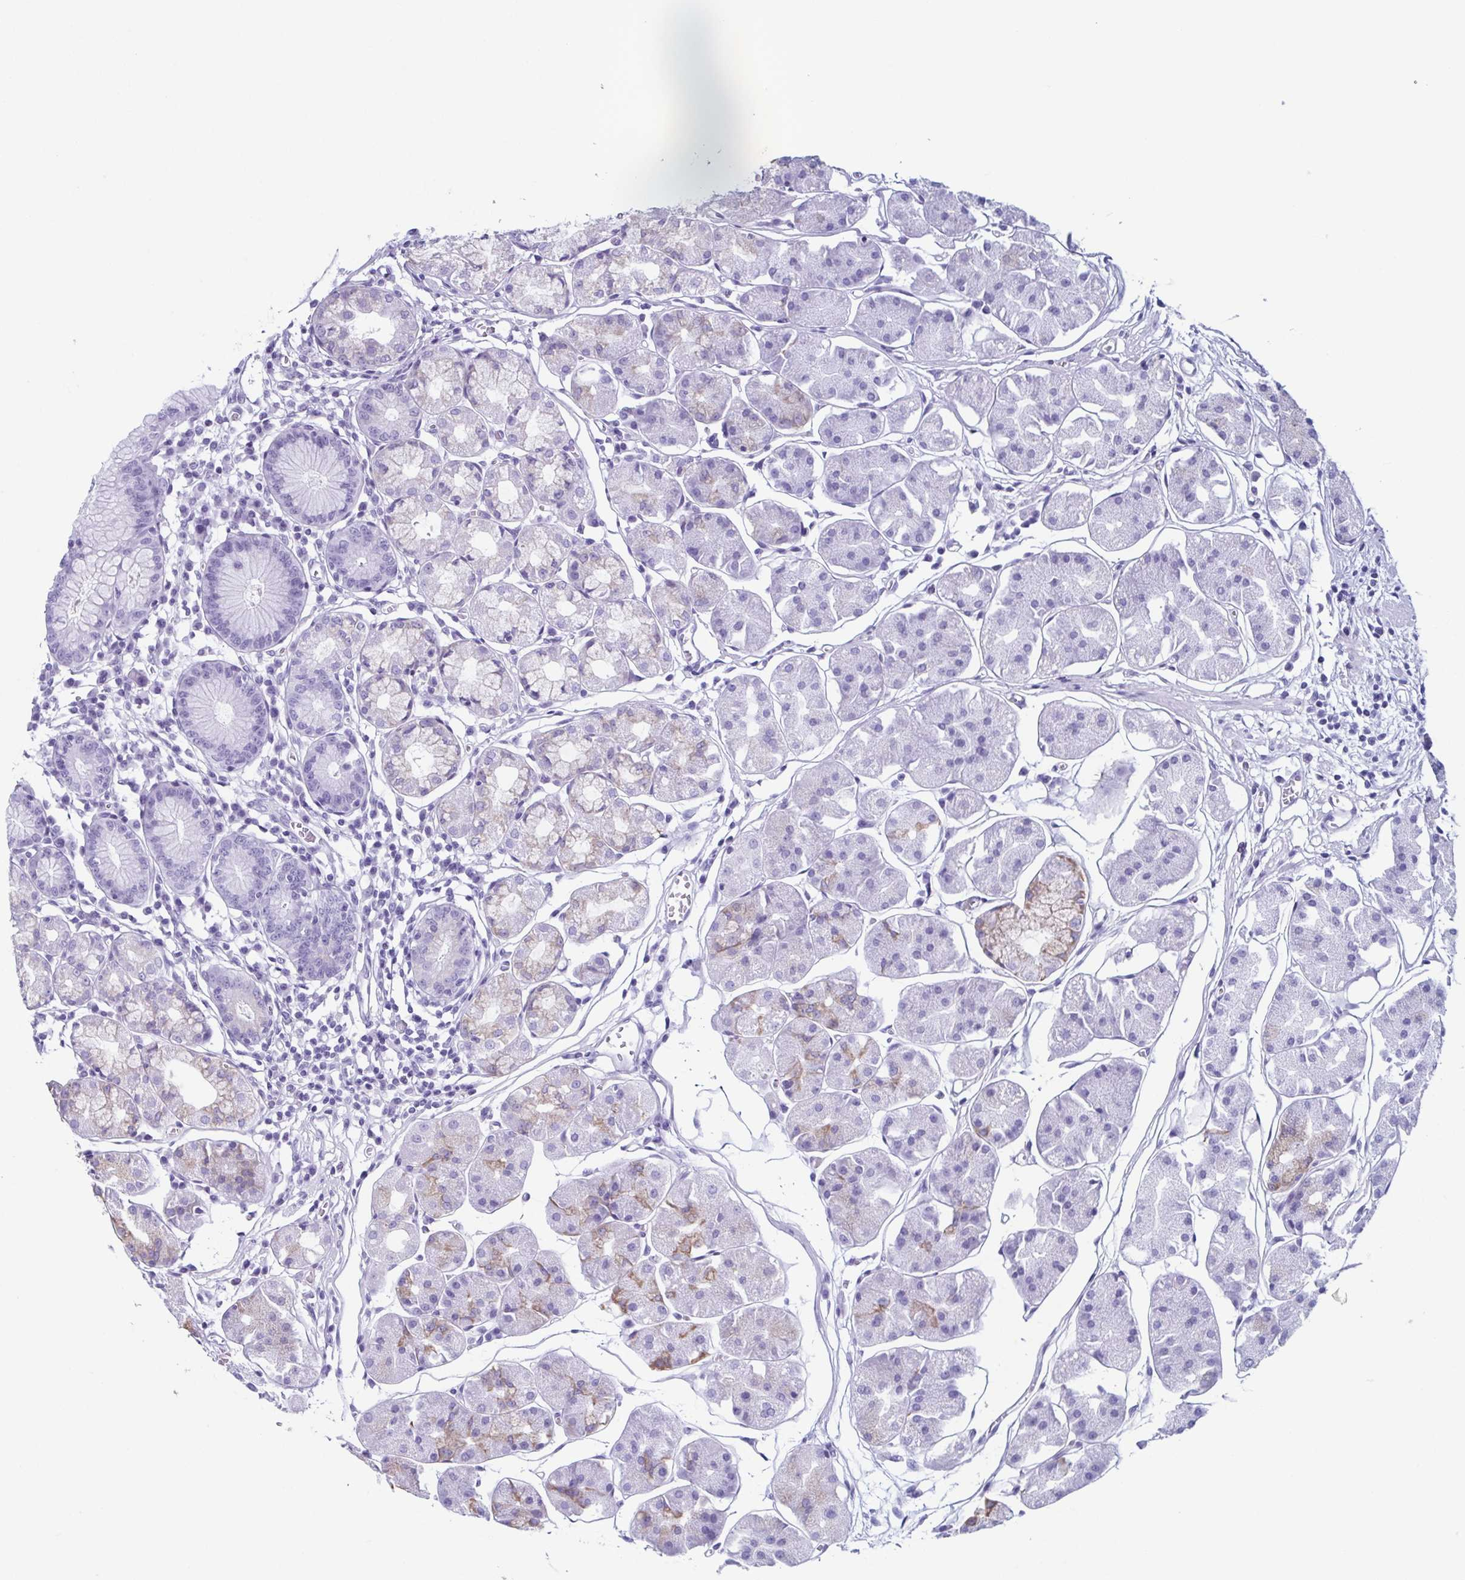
{"staining": {"intensity": "moderate", "quantity": "<25%", "location": "cytoplasmic/membranous"}, "tissue": "stomach", "cell_type": "Glandular cells", "image_type": "normal", "snomed": [{"axis": "morphology", "description": "Normal tissue, NOS"}, {"axis": "topography", "description": "Stomach"}], "caption": "The histopathology image displays staining of normal stomach, revealing moderate cytoplasmic/membranous protein positivity (brown color) within glandular cells.", "gene": "ENKUR", "patient": {"sex": "male", "age": 55}}